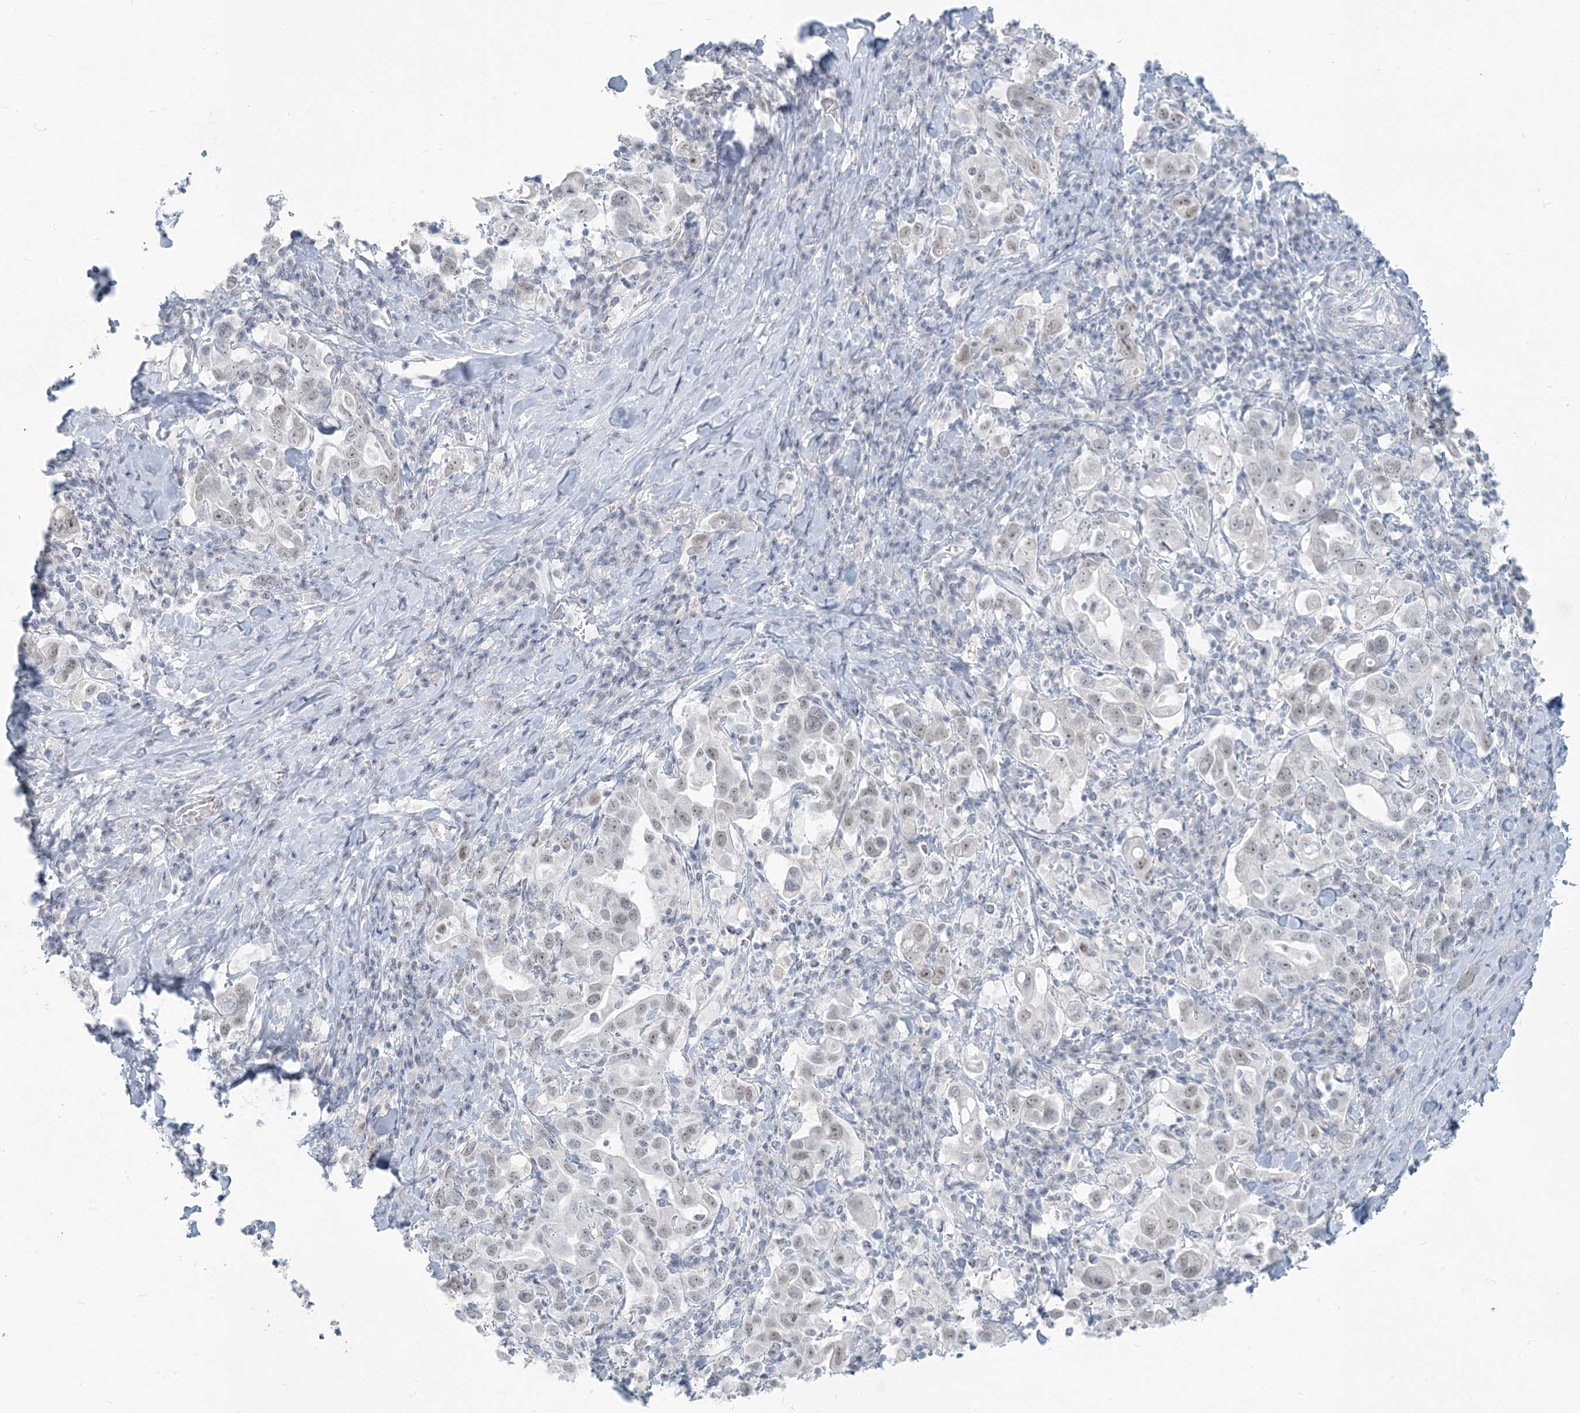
{"staining": {"intensity": "negative", "quantity": "none", "location": "none"}, "tissue": "stomach cancer", "cell_type": "Tumor cells", "image_type": "cancer", "snomed": [{"axis": "morphology", "description": "Adenocarcinoma, NOS"}, {"axis": "topography", "description": "Stomach, upper"}], "caption": "Micrograph shows no significant protein staining in tumor cells of stomach adenocarcinoma.", "gene": "SCML1", "patient": {"sex": "male", "age": 62}}